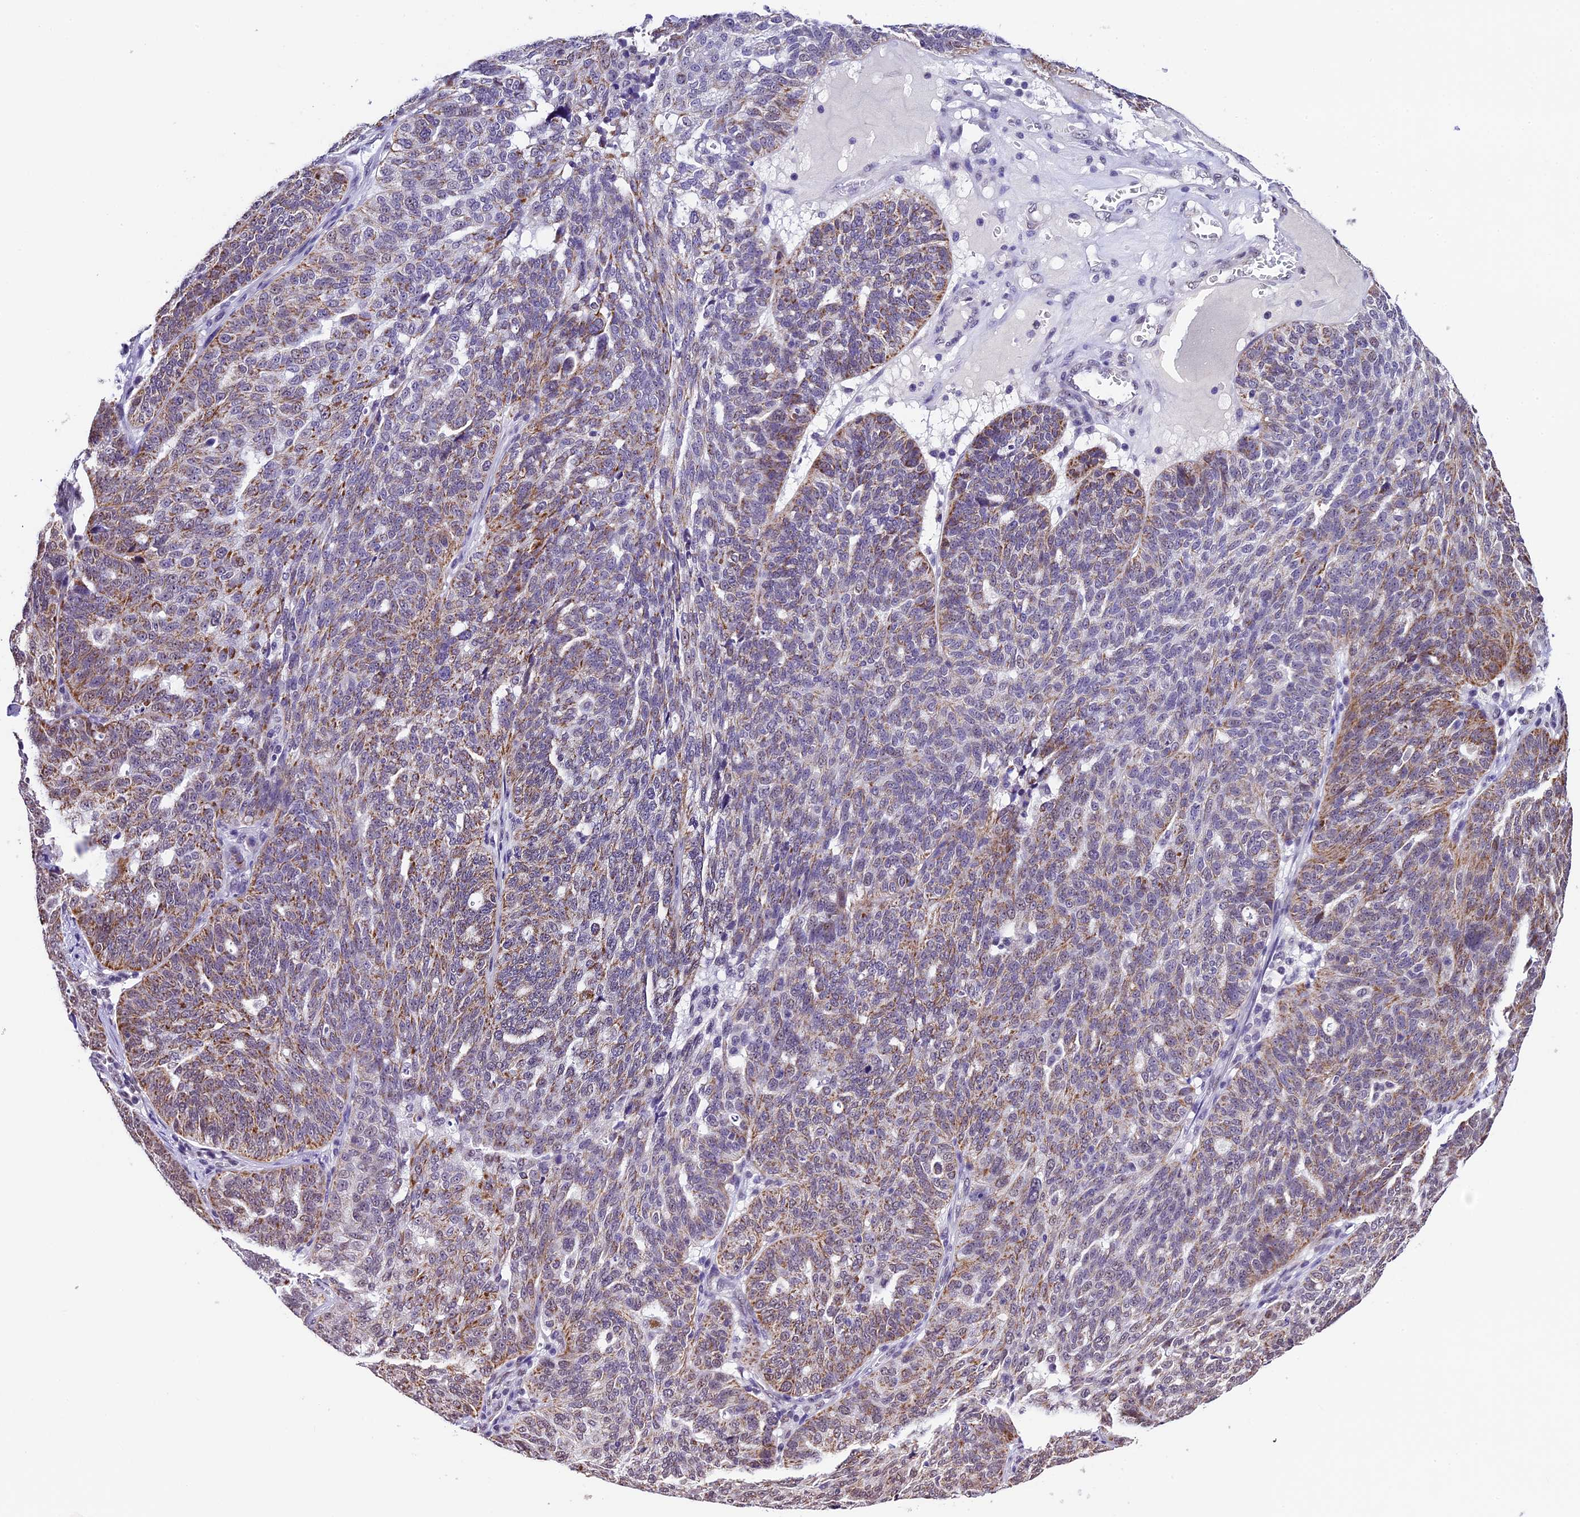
{"staining": {"intensity": "moderate", "quantity": "25%-75%", "location": "cytoplasmic/membranous"}, "tissue": "ovarian cancer", "cell_type": "Tumor cells", "image_type": "cancer", "snomed": [{"axis": "morphology", "description": "Cystadenocarcinoma, serous, NOS"}, {"axis": "topography", "description": "Ovary"}], "caption": "Moderate cytoplasmic/membranous expression is identified in about 25%-75% of tumor cells in ovarian serous cystadenocarcinoma. (Stains: DAB in brown, nuclei in blue, Microscopy: brightfield microscopy at high magnification).", "gene": "CARS2", "patient": {"sex": "female", "age": 59}}